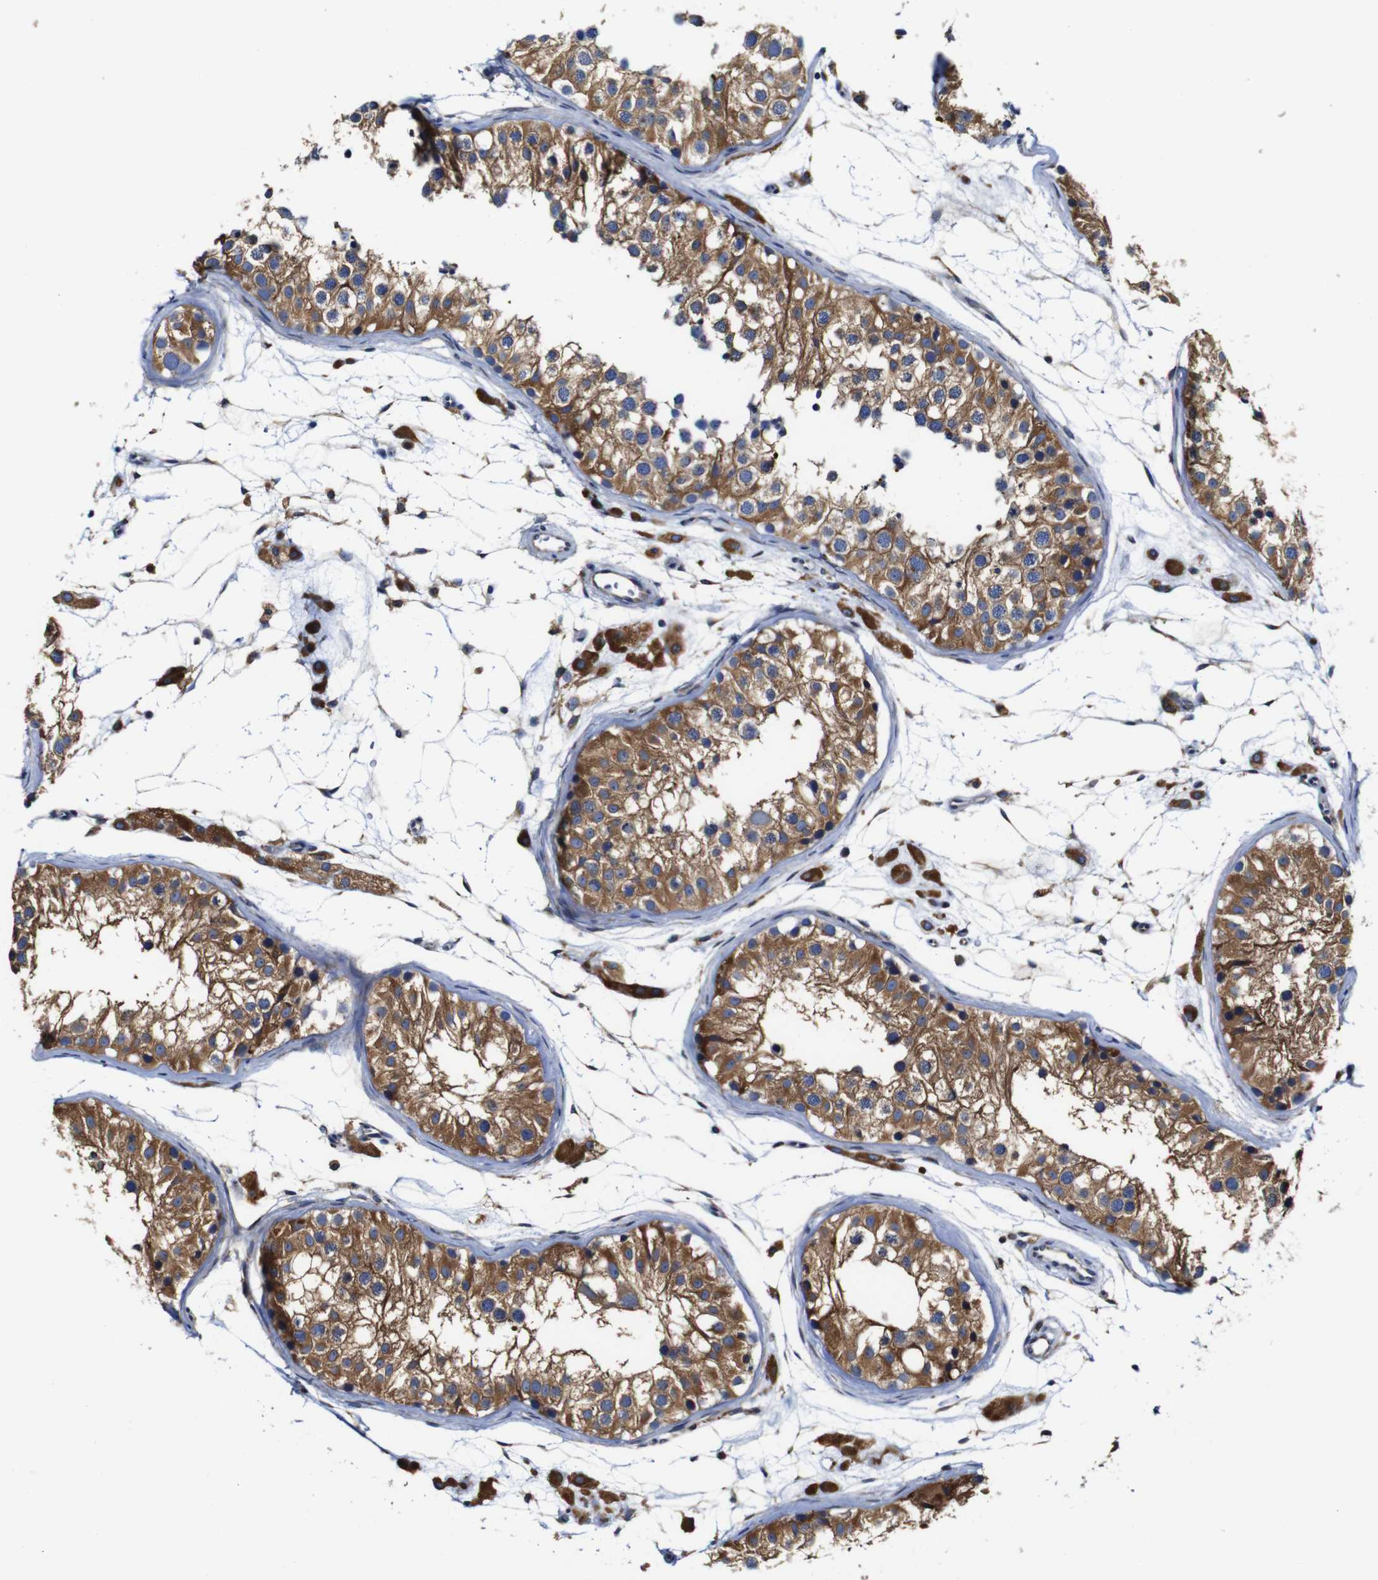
{"staining": {"intensity": "moderate", "quantity": ">75%", "location": "cytoplasmic/membranous"}, "tissue": "testis", "cell_type": "Cells in seminiferous ducts", "image_type": "normal", "snomed": [{"axis": "morphology", "description": "Normal tissue, NOS"}, {"axis": "morphology", "description": "Adenocarcinoma, metastatic, NOS"}, {"axis": "topography", "description": "Testis"}], "caption": "IHC micrograph of benign testis stained for a protein (brown), which exhibits medium levels of moderate cytoplasmic/membranous staining in approximately >75% of cells in seminiferous ducts.", "gene": "CLCC1", "patient": {"sex": "male", "age": 26}}